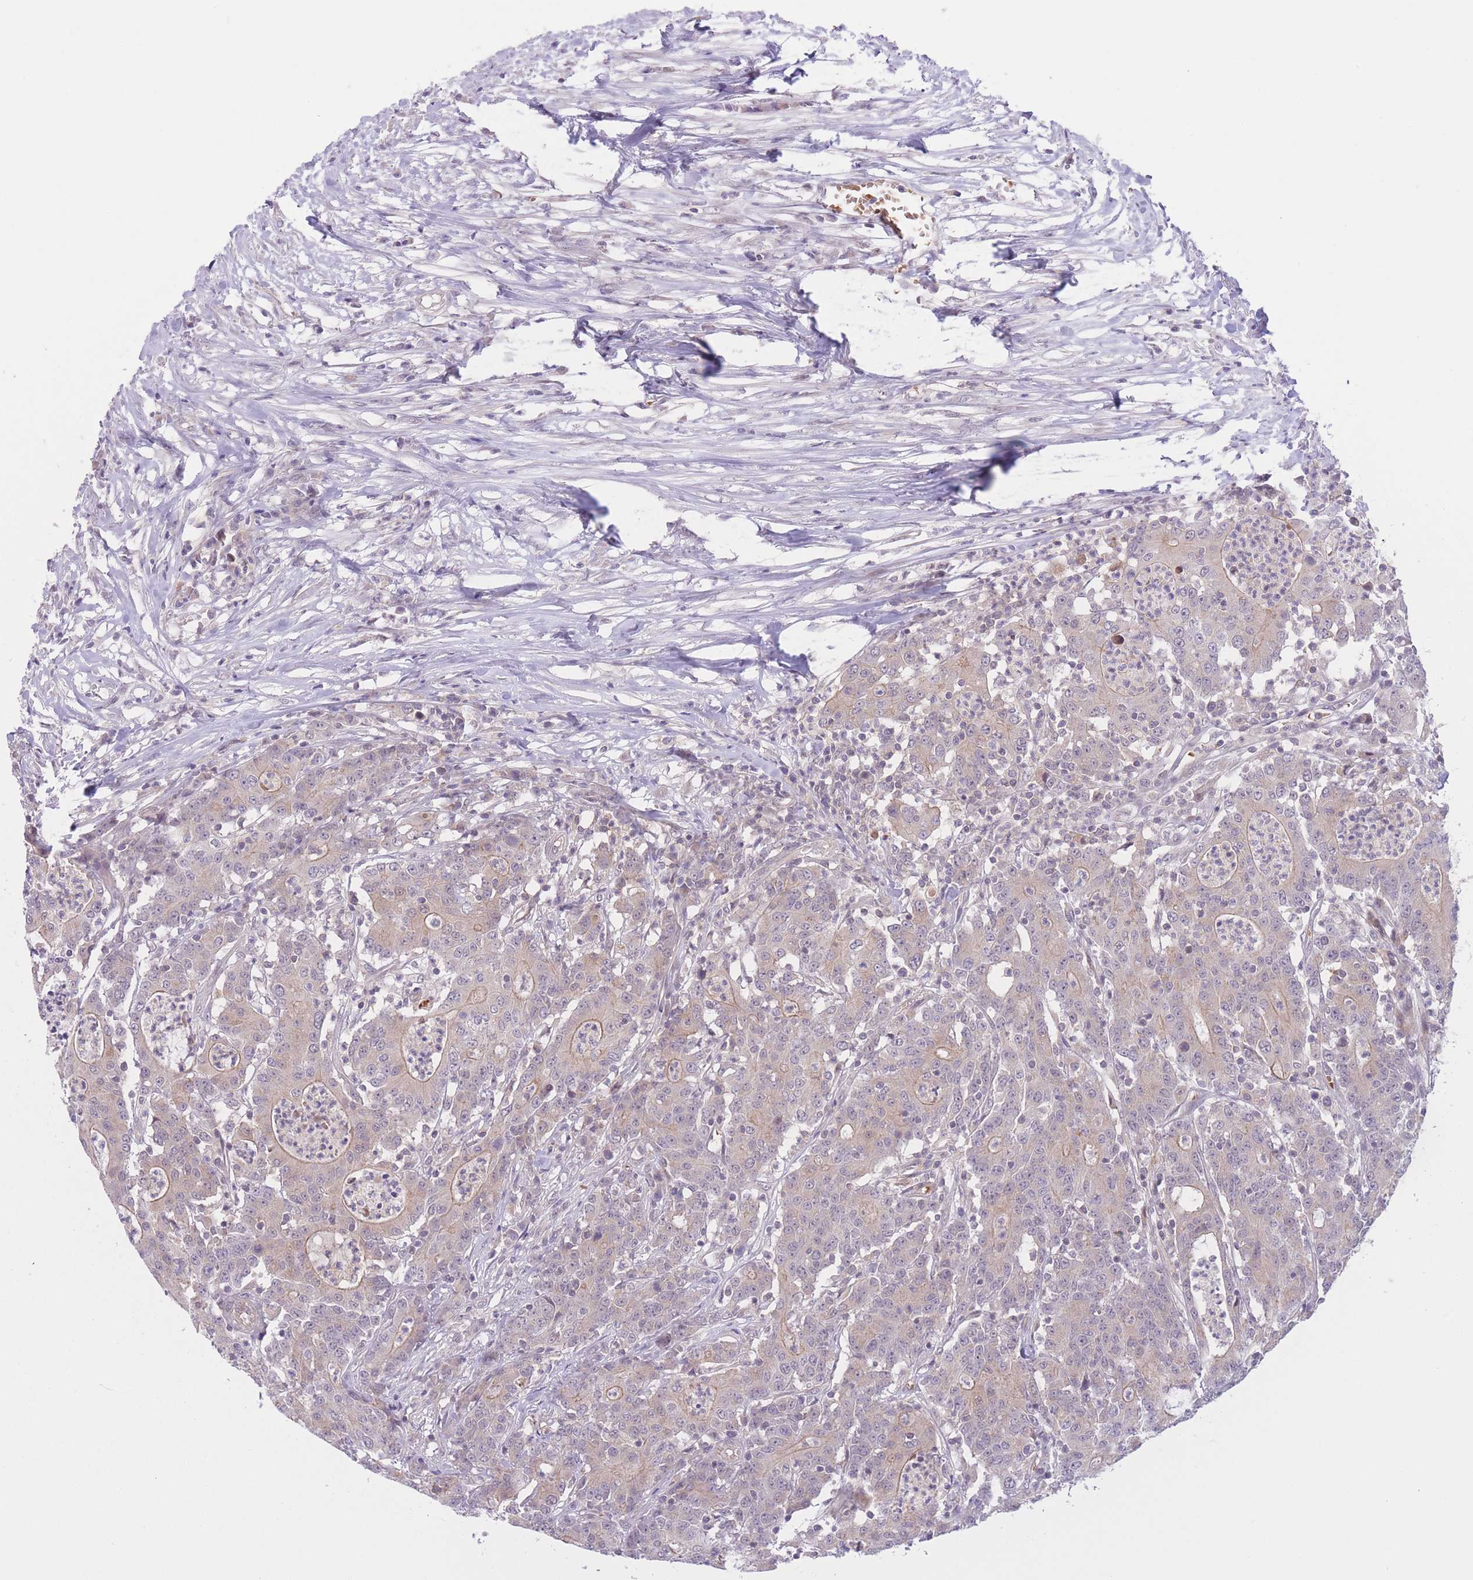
{"staining": {"intensity": "weak", "quantity": "<25%", "location": "cytoplasmic/membranous"}, "tissue": "colorectal cancer", "cell_type": "Tumor cells", "image_type": "cancer", "snomed": [{"axis": "morphology", "description": "Adenocarcinoma, NOS"}, {"axis": "topography", "description": "Colon"}], "caption": "Tumor cells are negative for protein expression in human colorectal cancer (adenocarcinoma).", "gene": "FUT5", "patient": {"sex": "male", "age": 83}}